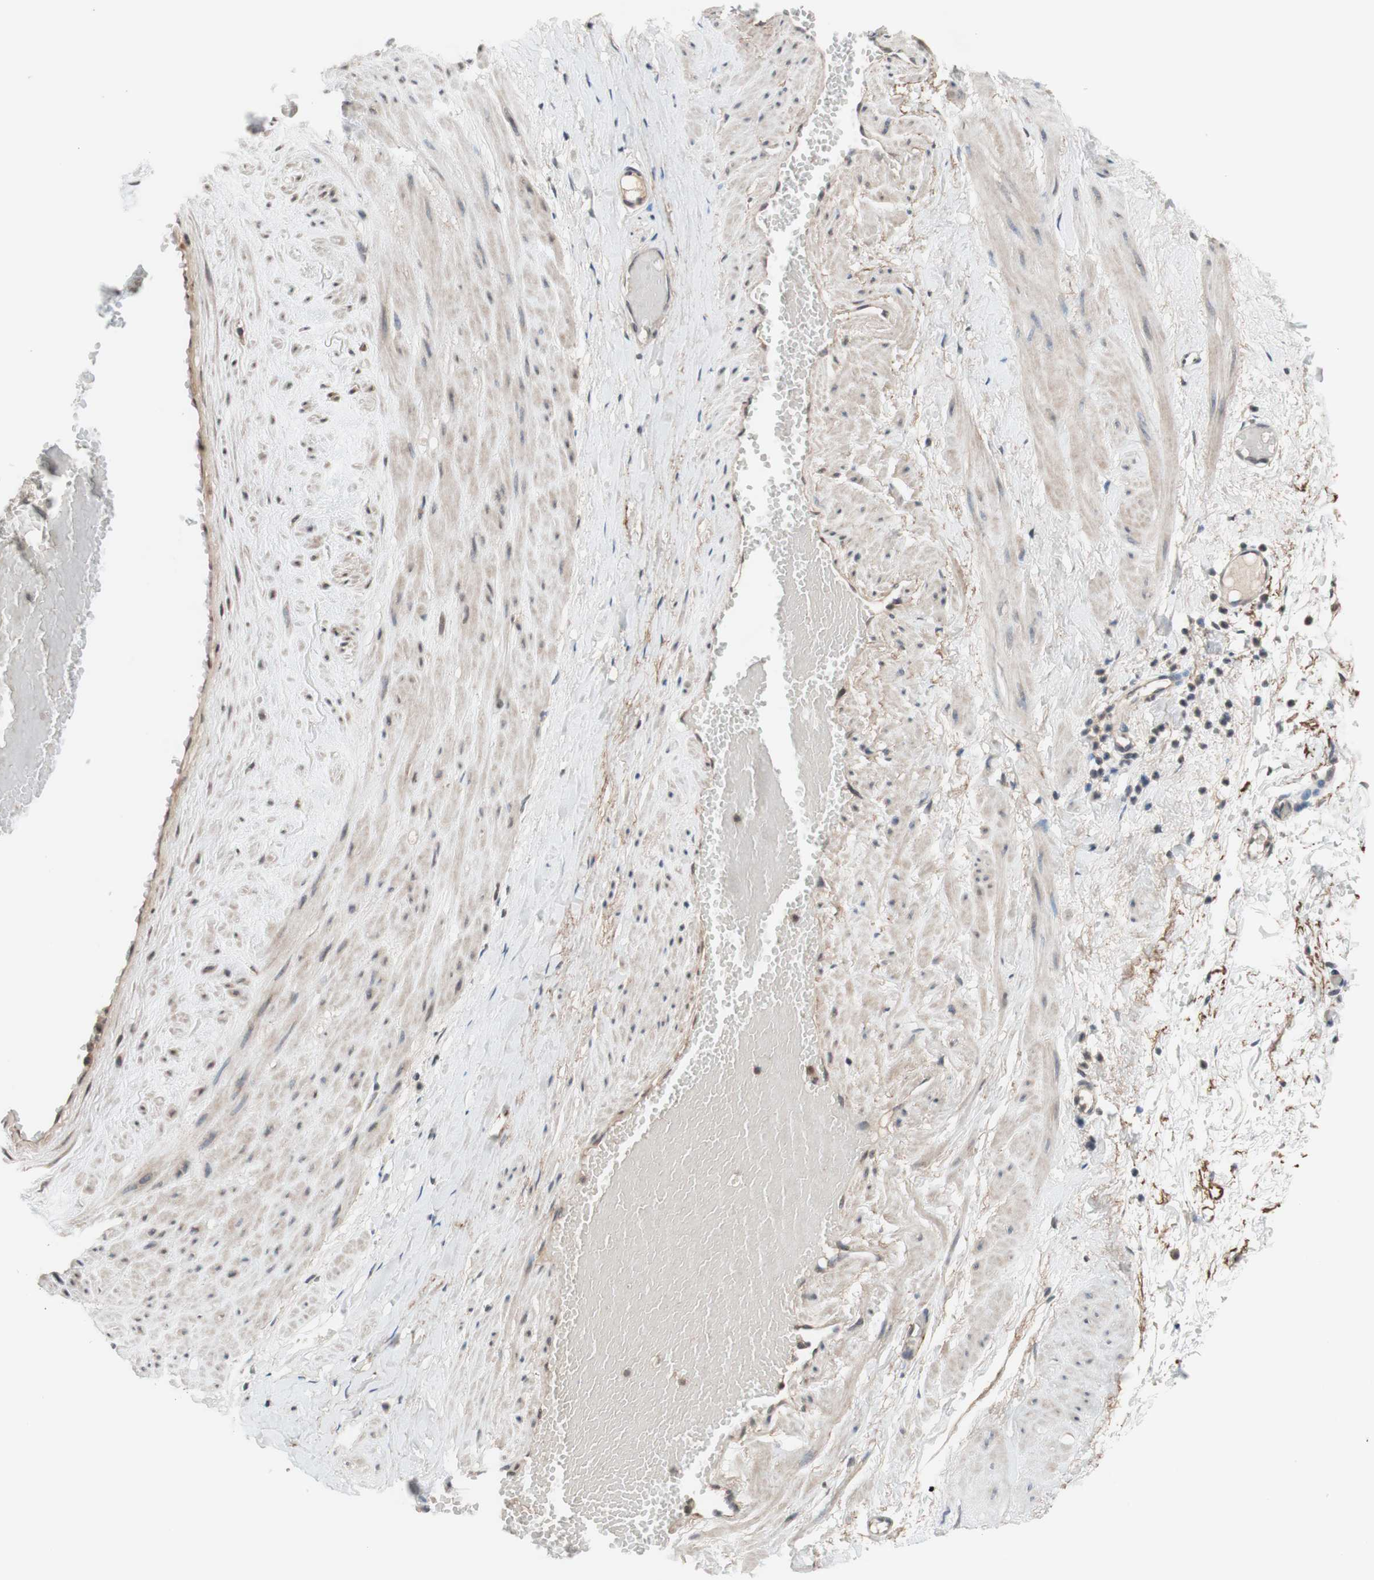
{"staining": {"intensity": "moderate", "quantity": "<25%", "location": "cytoplasmic/membranous"}, "tissue": "adipose tissue", "cell_type": "Adipocytes", "image_type": "normal", "snomed": [{"axis": "morphology", "description": "Normal tissue, NOS"}, {"axis": "topography", "description": "Soft tissue"}, {"axis": "topography", "description": "Vascular tissue"}], "caption": "Immunohistochemistry staining of benign adipose tissue, which shows low levels of moderate cytoplasmic/membranous positivity in about <25% of adipocytes indicating moderate cytoplasmic/membranous protein positivity. The staining was performed using DAB (3,3'-diaminobenzidine) (brown) for protein detection and nuclei were counterstained in hematoxylin (blue).", "gene": "CD55", "patient": {"sex": "female", "age": 35}}